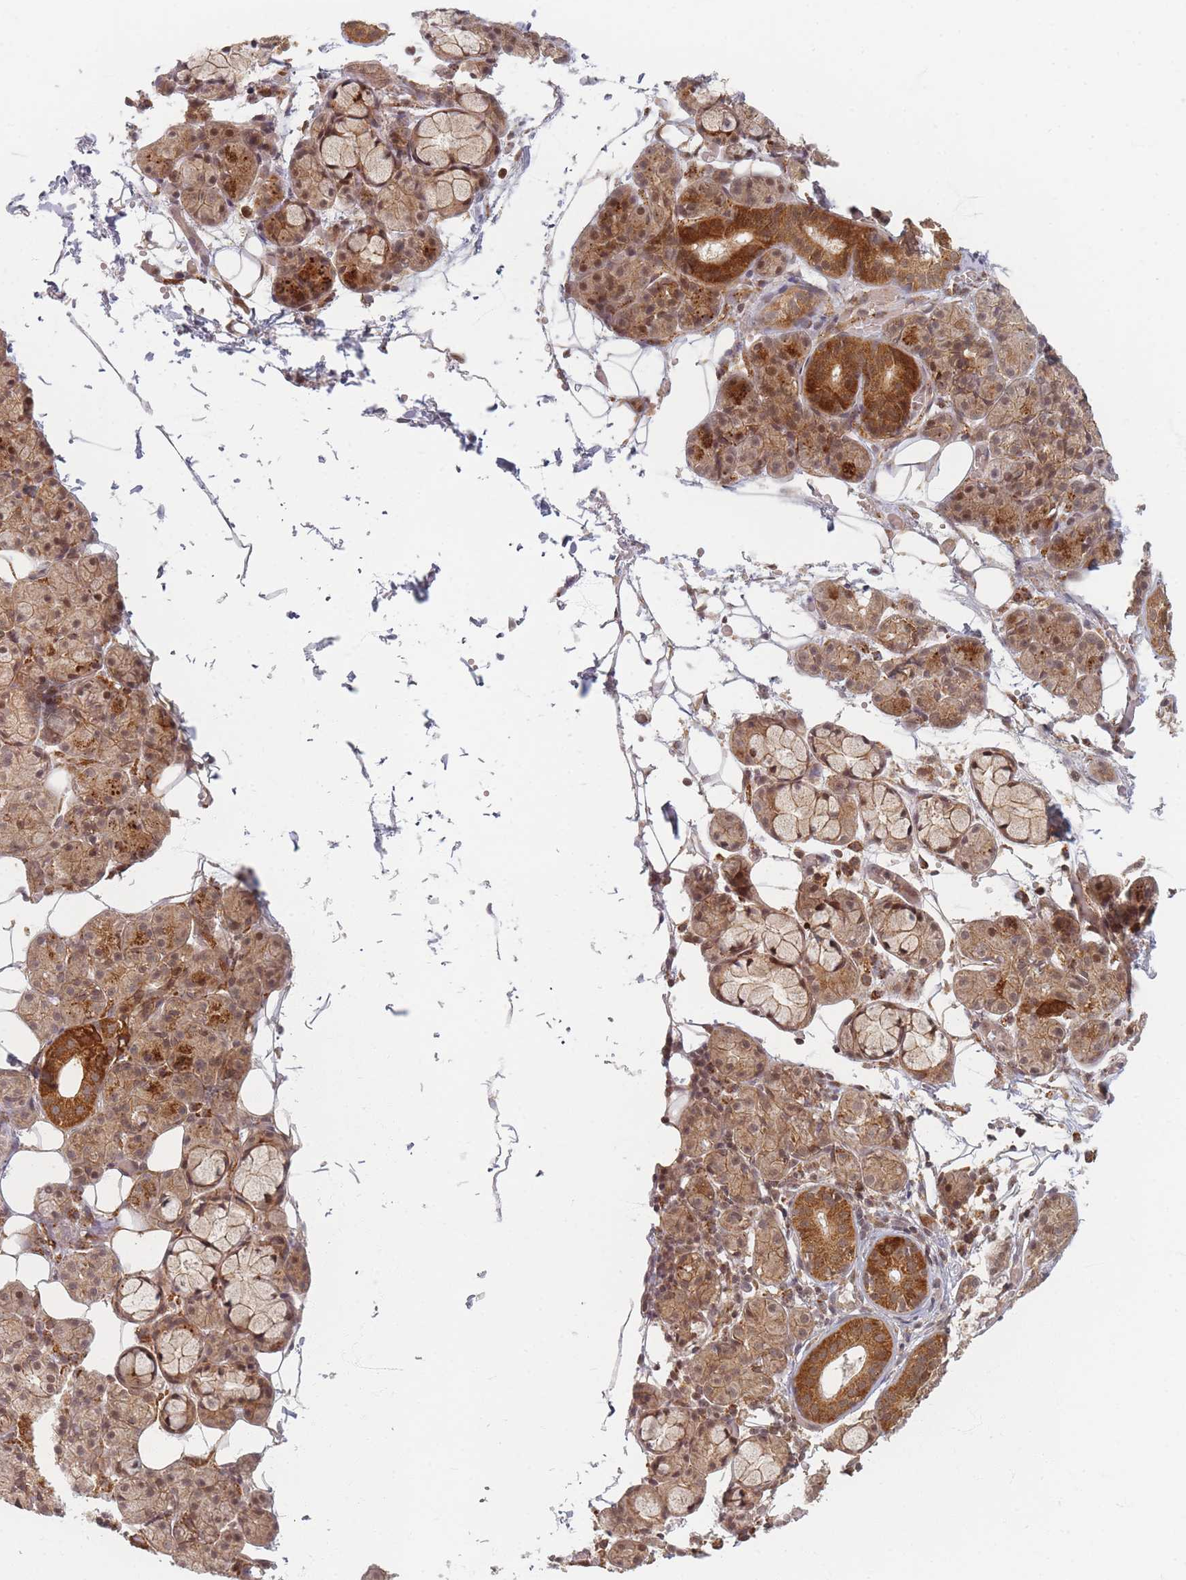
{"staining": {"intensity": "moderate", "quantity": ">75%", "location": "cytoplasmic/membranous,nuclear"}, "tissue": "salivary gland", "cell_type": "Glandular cells", "image_type": "normal", "snomed": [{"axis": "morphology", "description": "Normal tissue, NOS"}, {"axis": "topography", "description": "Salivary gland"}], "caption": "Moderate cytoplasmic/membranous,nuclear expression for a protein is present in approximately >75% of glandular cells of benign salivary gland using immunohistochemistry (IHC).", "gene": "RADX", "patient": {"sex": "male", "age": 63}}